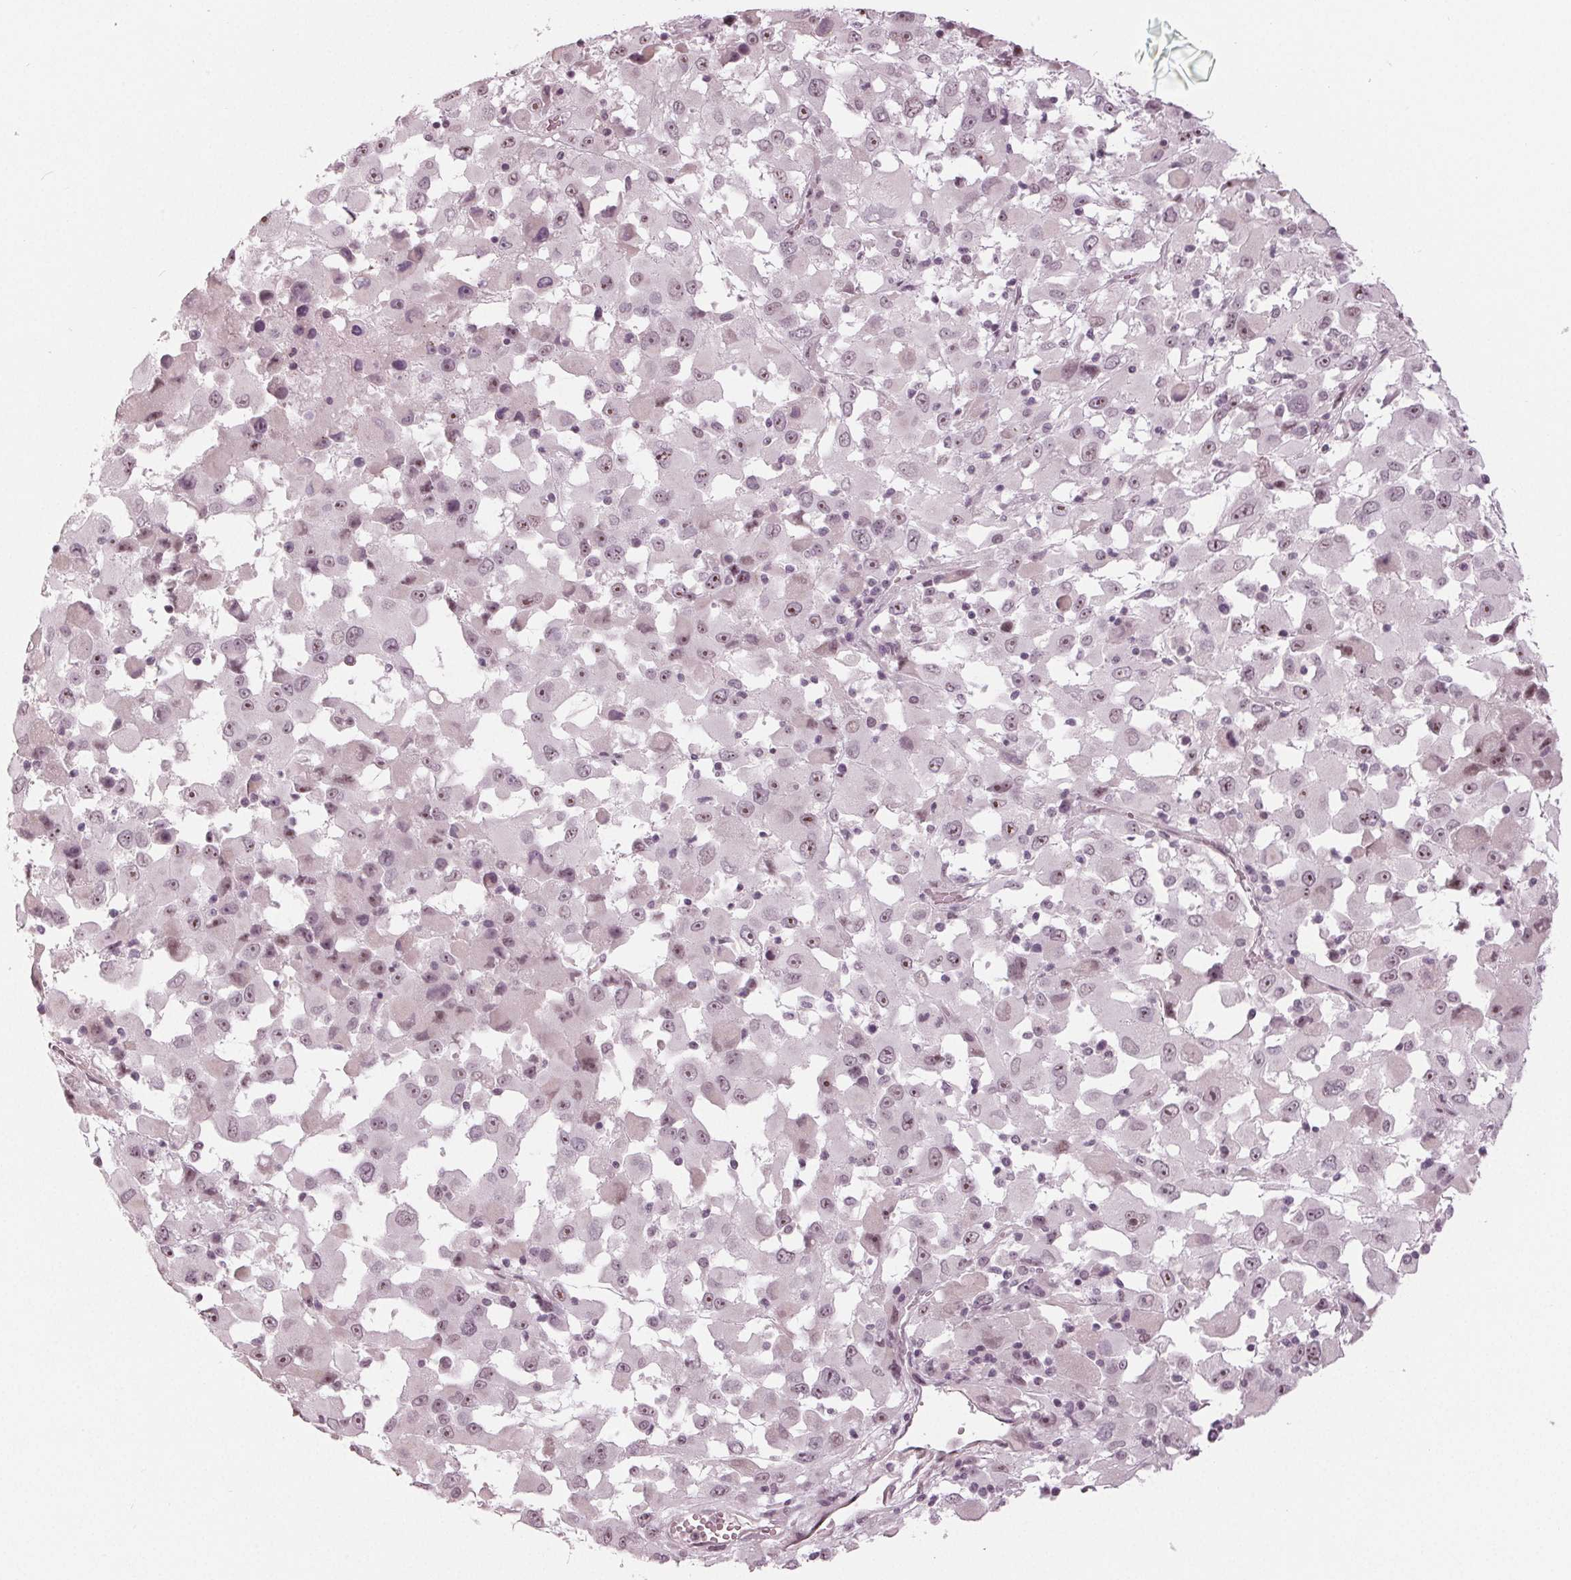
{"staining": {"intensity": "moderate", "quantity": "<25%", "location": "nuclear"}, "tissue": "melanoma", "cell_type": "Tumor cells", "image_type": "cancer", "snomed": [{"axis": "morphology", "description": "Malignant melanoma, Metastatic site"}, {"axis": "topography", "description": "Soft tissue"}], "caption": "IHC (DAB (3,3'-diaminobenzidine)) staining of malignant melanoma (metastatic site) demonstrates moderate nuclear protein positivity in approximately <25% of tumor cells.", "gene": "ADPRHL1", "patient": {"sex": "male", "age": 50}}